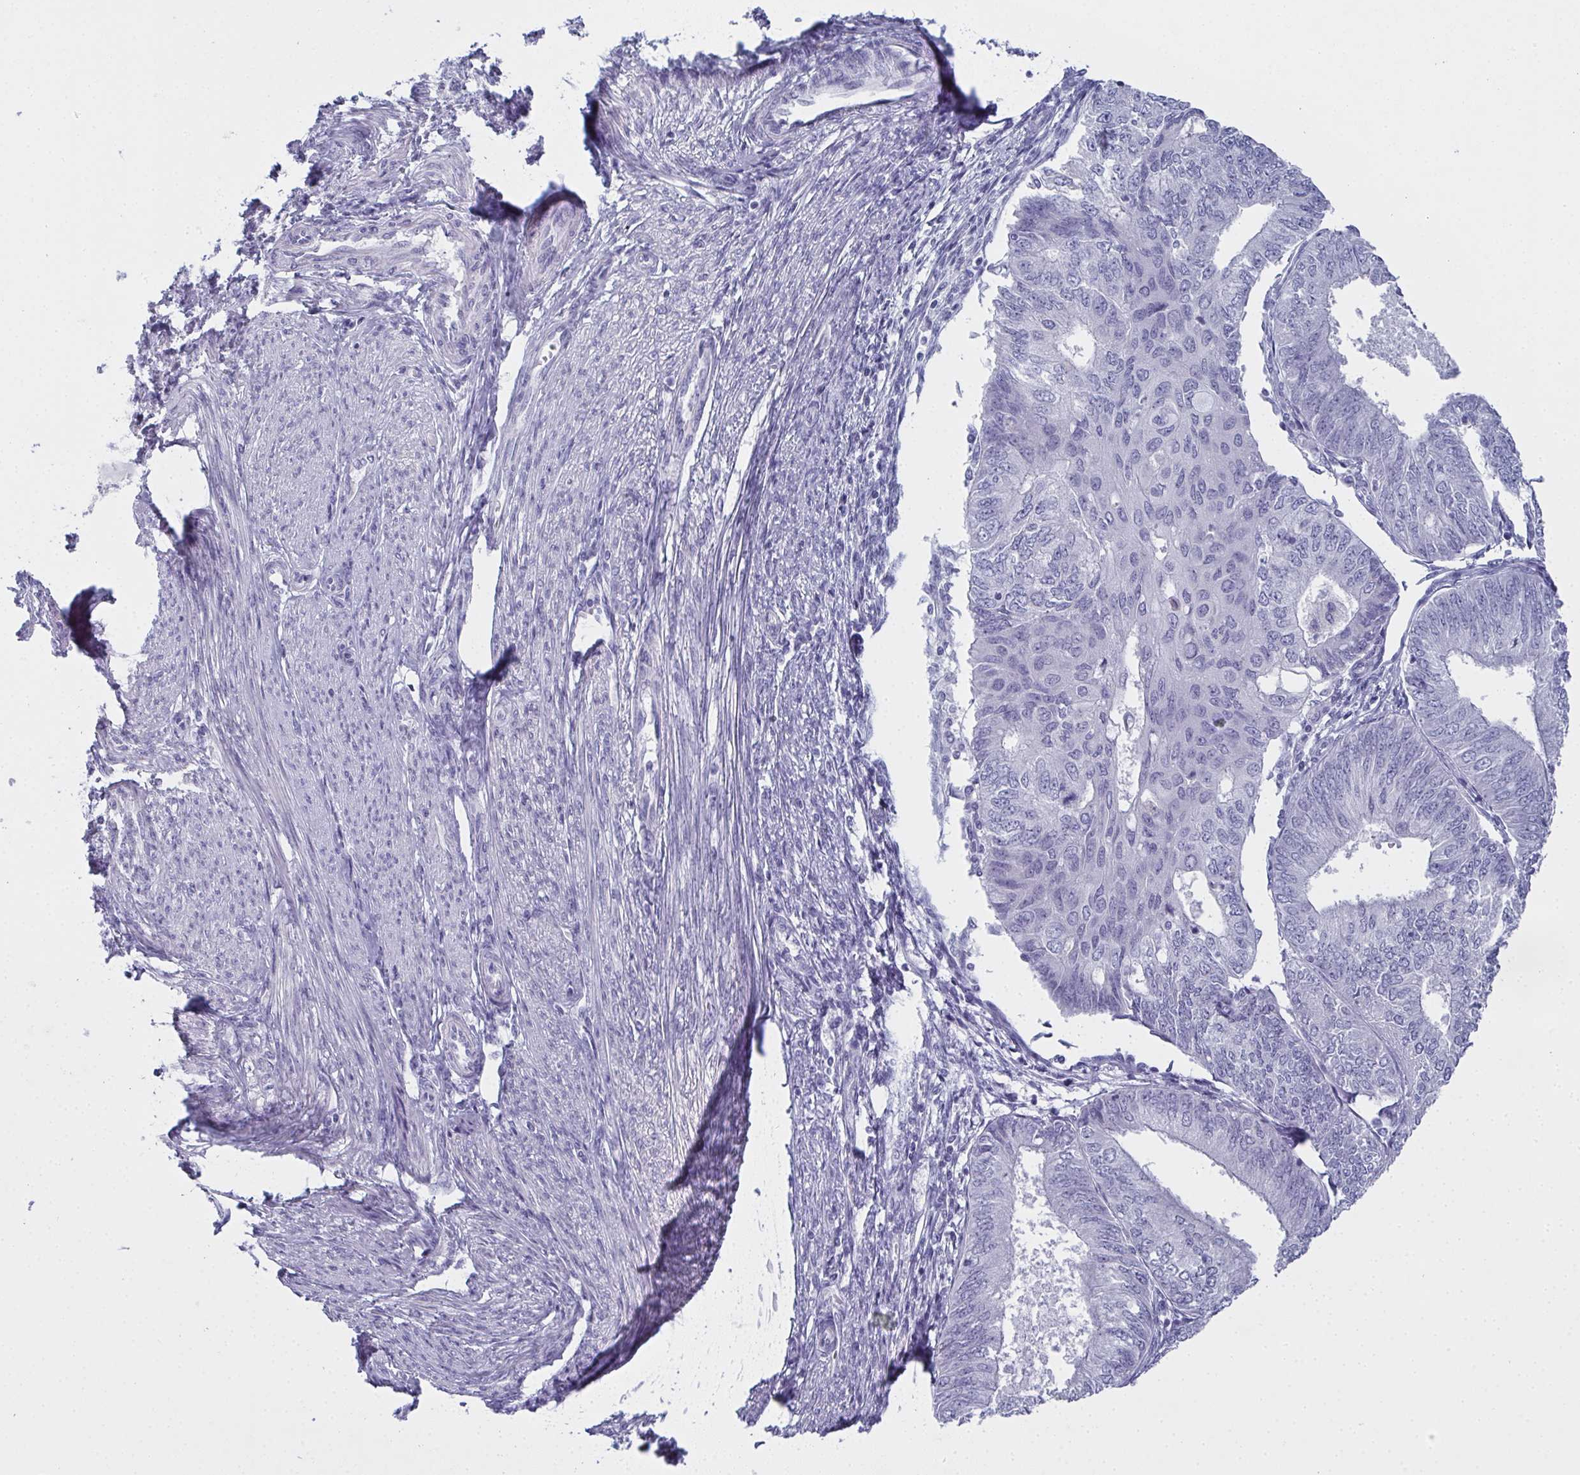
{"staining": {"intensity": "negative", "quantity": "none", "location": "none"}, "tissue": "endometrial cancer", "cell_type": "Tumor cells", "image_type": "cancer", "snomed": [{"axis": "morphology", "description": "Adenocarcinoma, NOS"}, {"axis": "topography", "description": "Endometrium"}], "caption": "Tumor cells show no significant positivity in adenocarcinoma (endometrial).", "gene": "SLC36A2", "patient": {"sex": "female", "age": 58}}